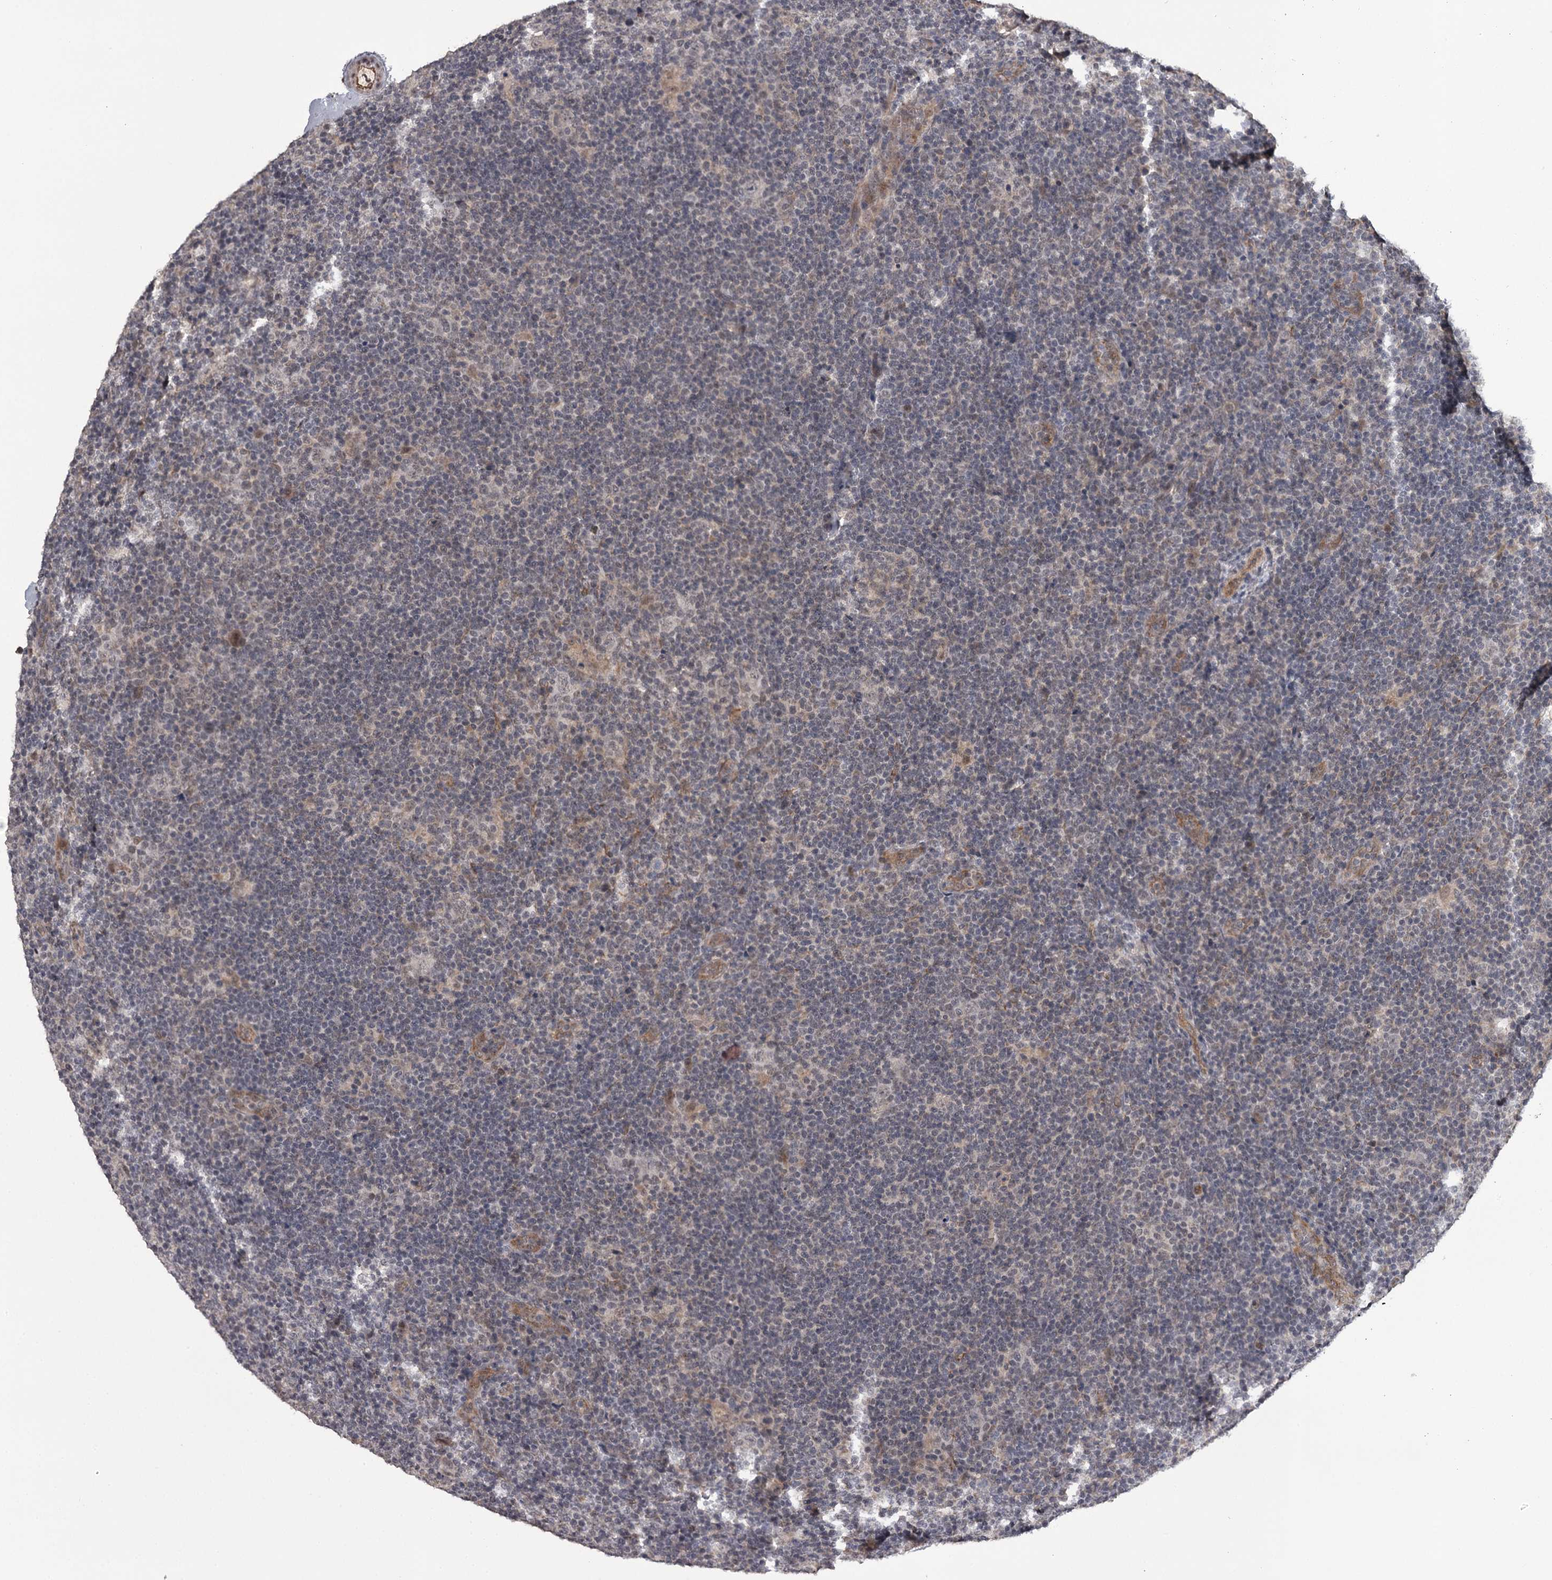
{"staining": {"intensity": "negative", "quantity": "none", "location": "none"}, "tissue": "lymphoma", "cell_type": "Tumor cells", "image_type": "cancer", "snomed": [{"axis": "morphology", "description": "Hodgkin's disease, NOS"}, {"axis": "topography", "description": "Lymph node"}], "caption": "Immunohistochemical staining of lymphoma demonstrates no significant staining in tumor cells.", "gene": "CWF19L2", "patient": {"sex": "female", "age": 57}}